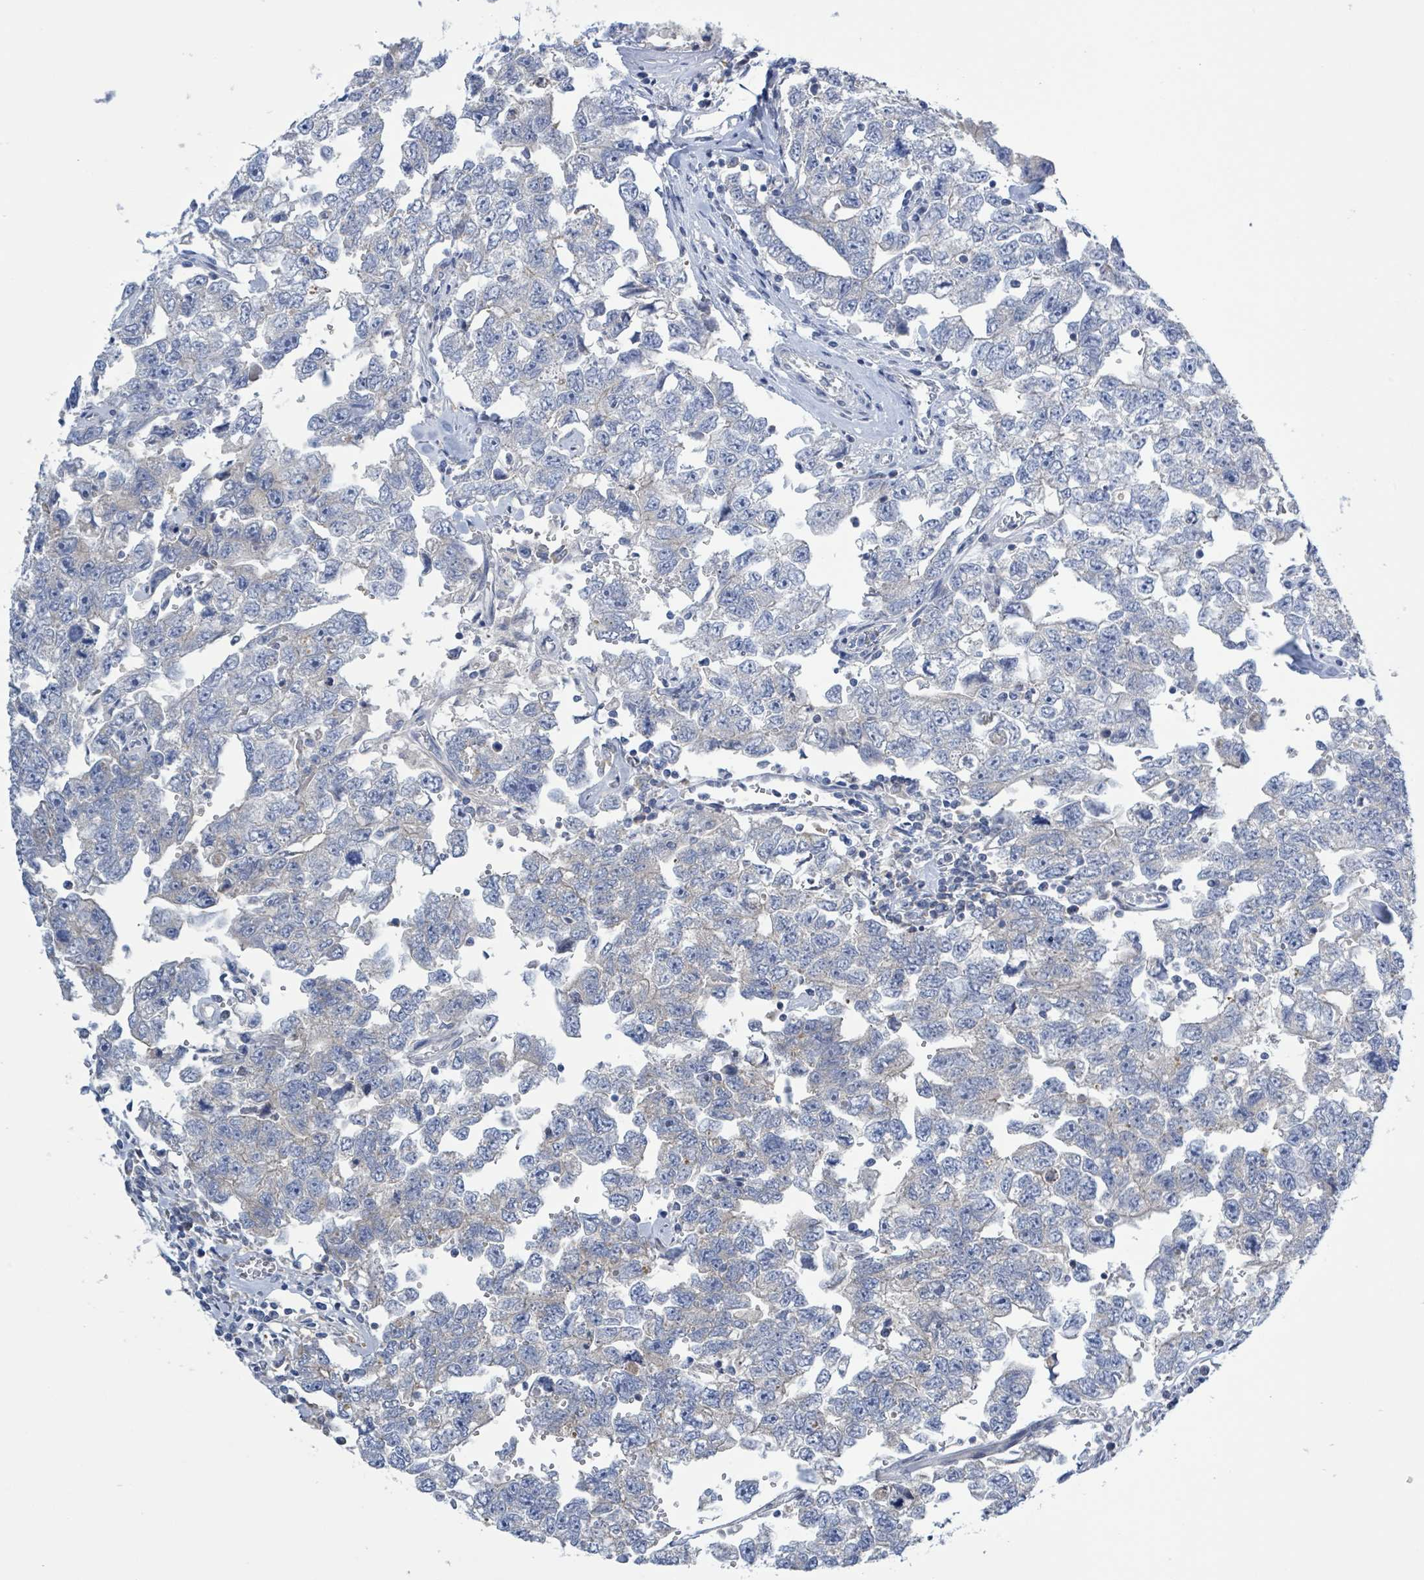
{"staining": {"intensity": "negative", "quantity": "none", "location": "none"}, "tissue": "testis cancer", "cell_type": "Tumor cells", "image_type": "cancer", "snomed": [{"axis": "morphology", "description": "Carcinoma, Embryonal, NOS"}, {"axis": "topography", "description": "Testis"}], "caption": "Testis cancer (embryonal carcinoma) was stained to show a protein in brown. There is no significant expression in tumor cells.", "gene": "DGKZ", "patient": {"sex": "male", "age": 22}}